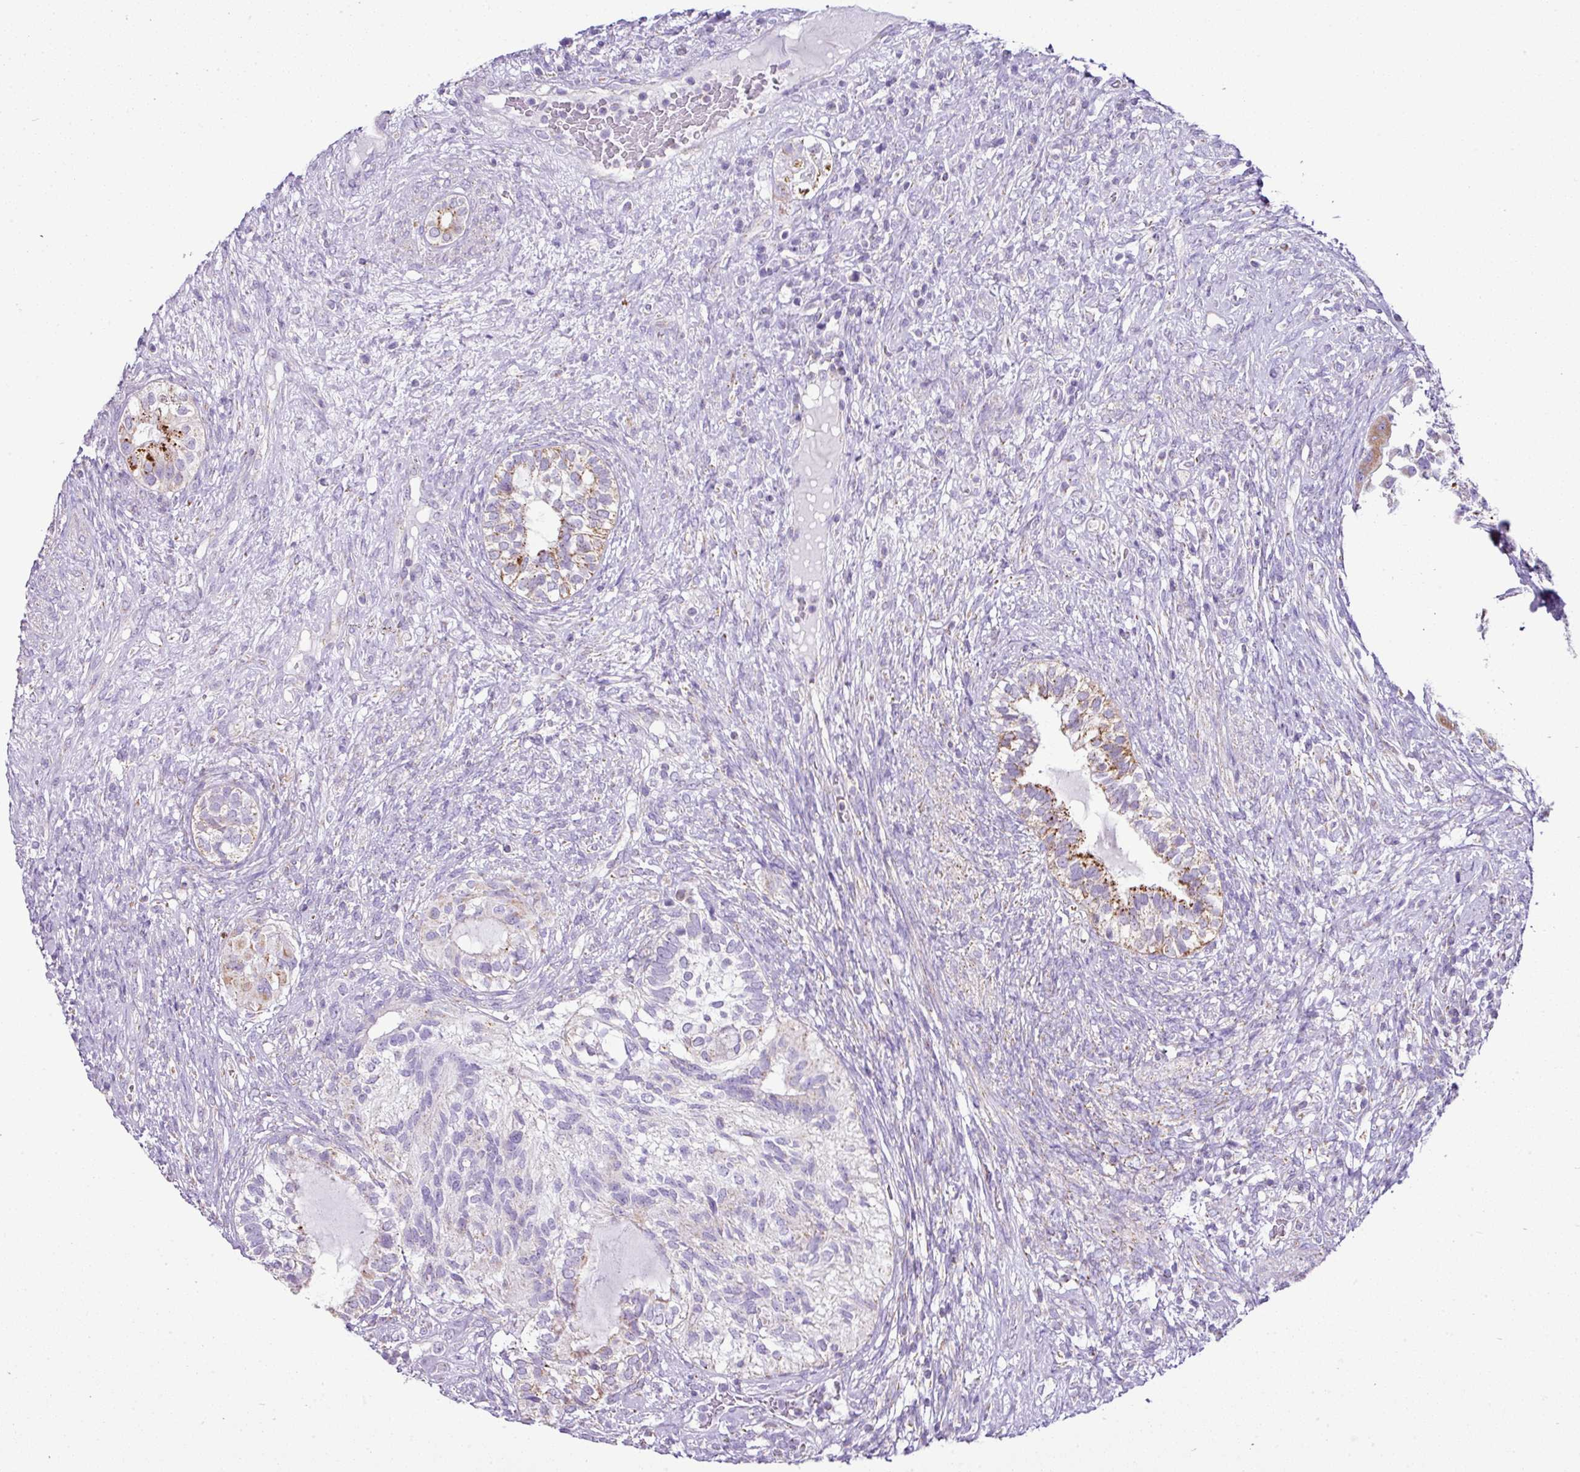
{"staining": {"intensity": "strong", "quantity": "<25%", "location": "cytoplasmic/membranous"}, "tissue": "testis cancer", "cell_type": "Tumor cells", "image_type": "cancer", "snomed": [{"axis": "morphology", "description": "Seminoma, NOS"}, {"axis": "morphology", "description": "Carcinoma, Embryonal, NOS"}, {"axis": "topography", "description": "Testis"}], "caption": "Human seminoma (testis) stained for a protein (brown) exhibits strong cytoplasmic/membranous positive positivity in about <25% of tumor cells.", "gene": "PGAP4", "patient": {"sex": "male", "age": 41}}